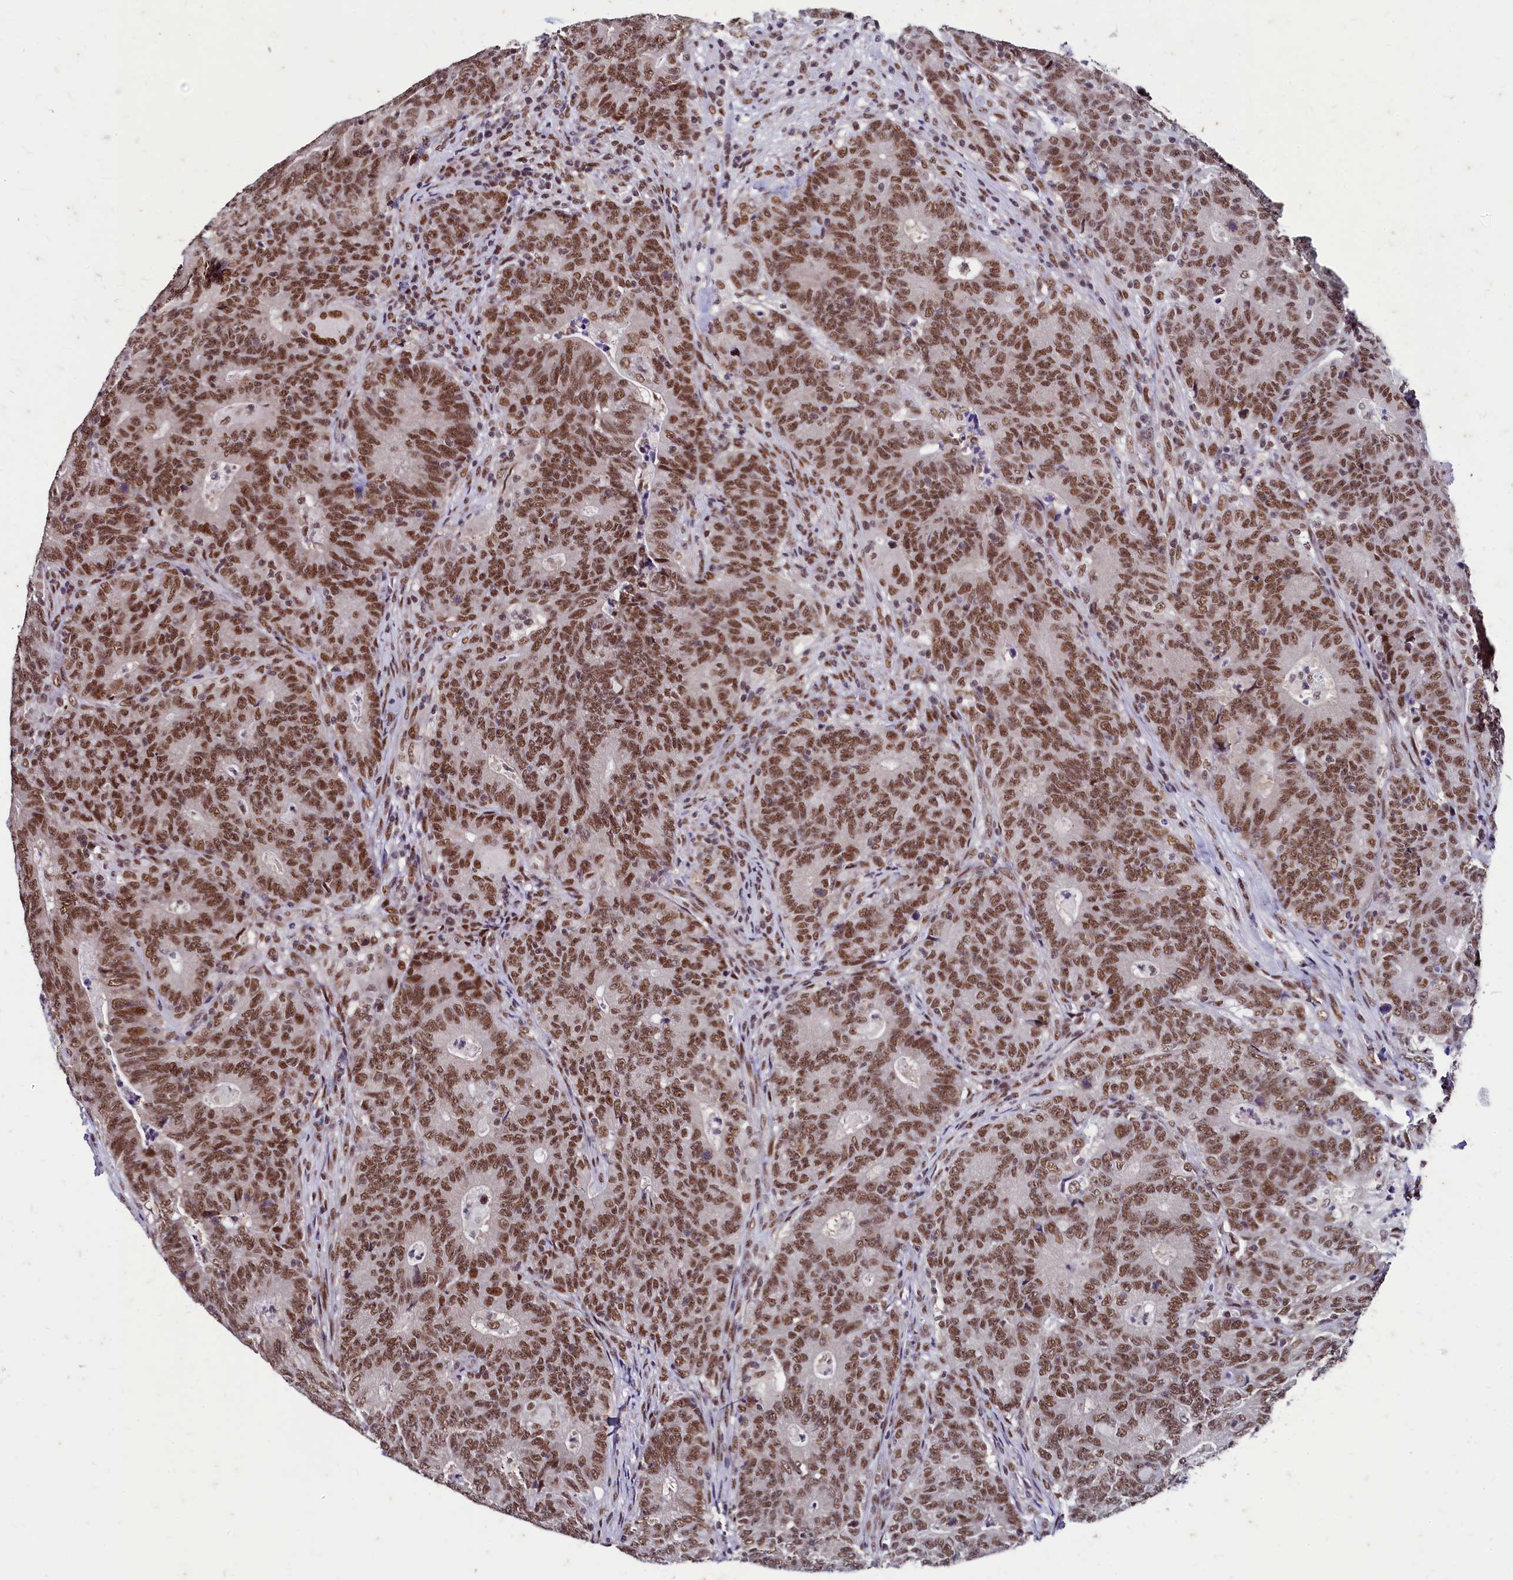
{"staining": {"intensity": "moderate", "quantity": ">75%", "location": "nuclear"}, "tissue": "colorectal cancer", "cell_type": "Tumor cells", "image_type": "cancer", "snomed": [{"axis": "morphology", "description": "Adenocarcinoma, NOS"}, {"axis": "topography", "description": "Colon"}], "caption": "The immunohistochemical stain highlights moderate nuclear staining in tumor cells of colorectal cancer (adenocarcinoma) tissue. The protein of interest is shown in brown color, while the nuclei are stained blue.", "gene": "CPSF7", "patient": {"sex": "female", "age": 75}}